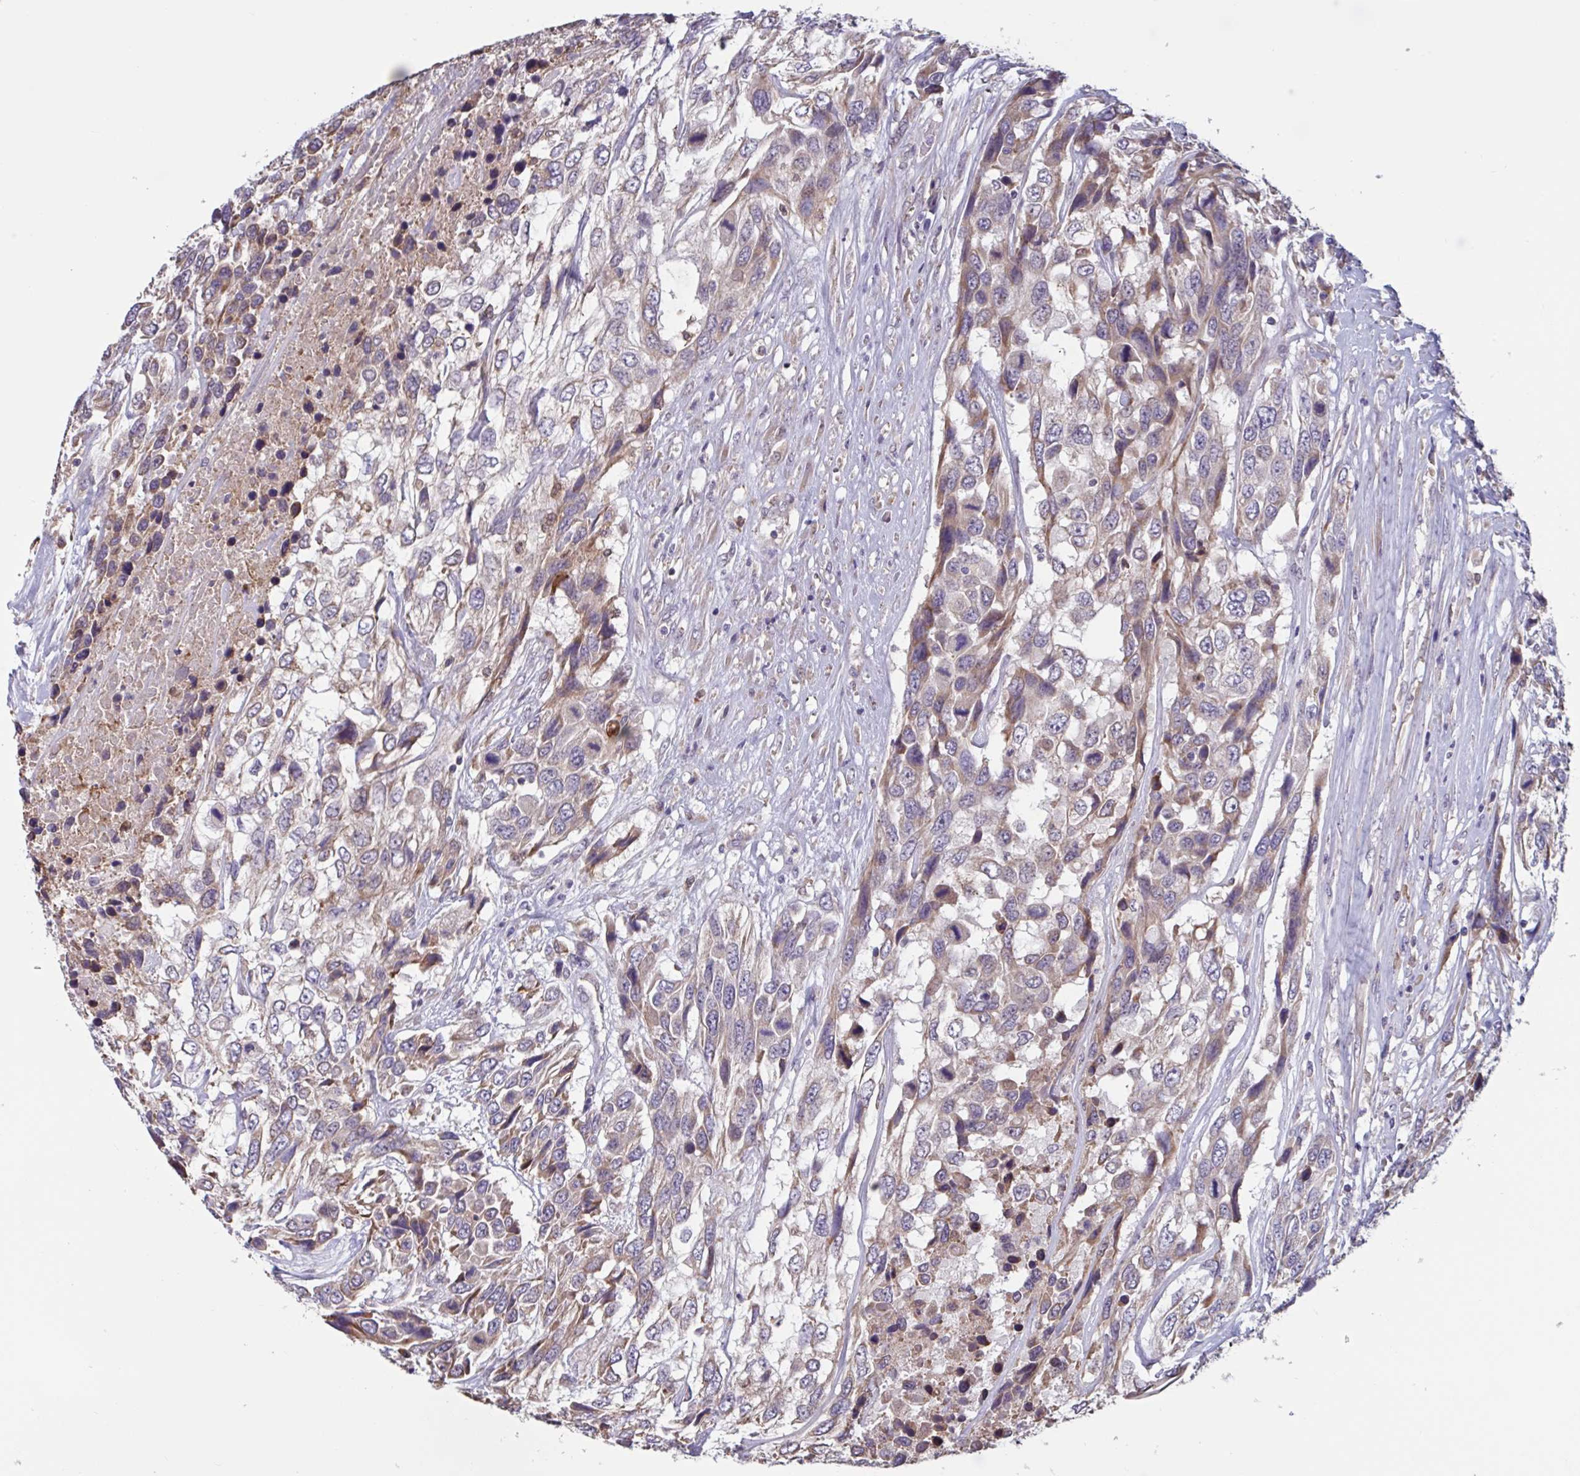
{"staining": {"intensity": "moderate", "quantity": "25%-75%", "location": "cytoplasmic/membranous"}, "tissue": "urothelial cancer", "cell_type": "Tumor cells", "image_type": "cancer", "snomed": [{"axis": "morphology", "description": "Urothelial carcinoma, High grade"}, {"axis": "topography", "description": "Urinary bladder"}], "caption": "Urothelial carcinoma (high-grade) was stained to show a protein in brown. There is medium levels of moderate cytoplasmic/membranous expression in approximately 25%-75% of tumor cells. The protein is stained brown, and the nuclei are stained in blue (DAB IHC with brightfield microscopy, high magnification).", "gene": "CD1E", "patient": {"sex": "female", "age": 70}}